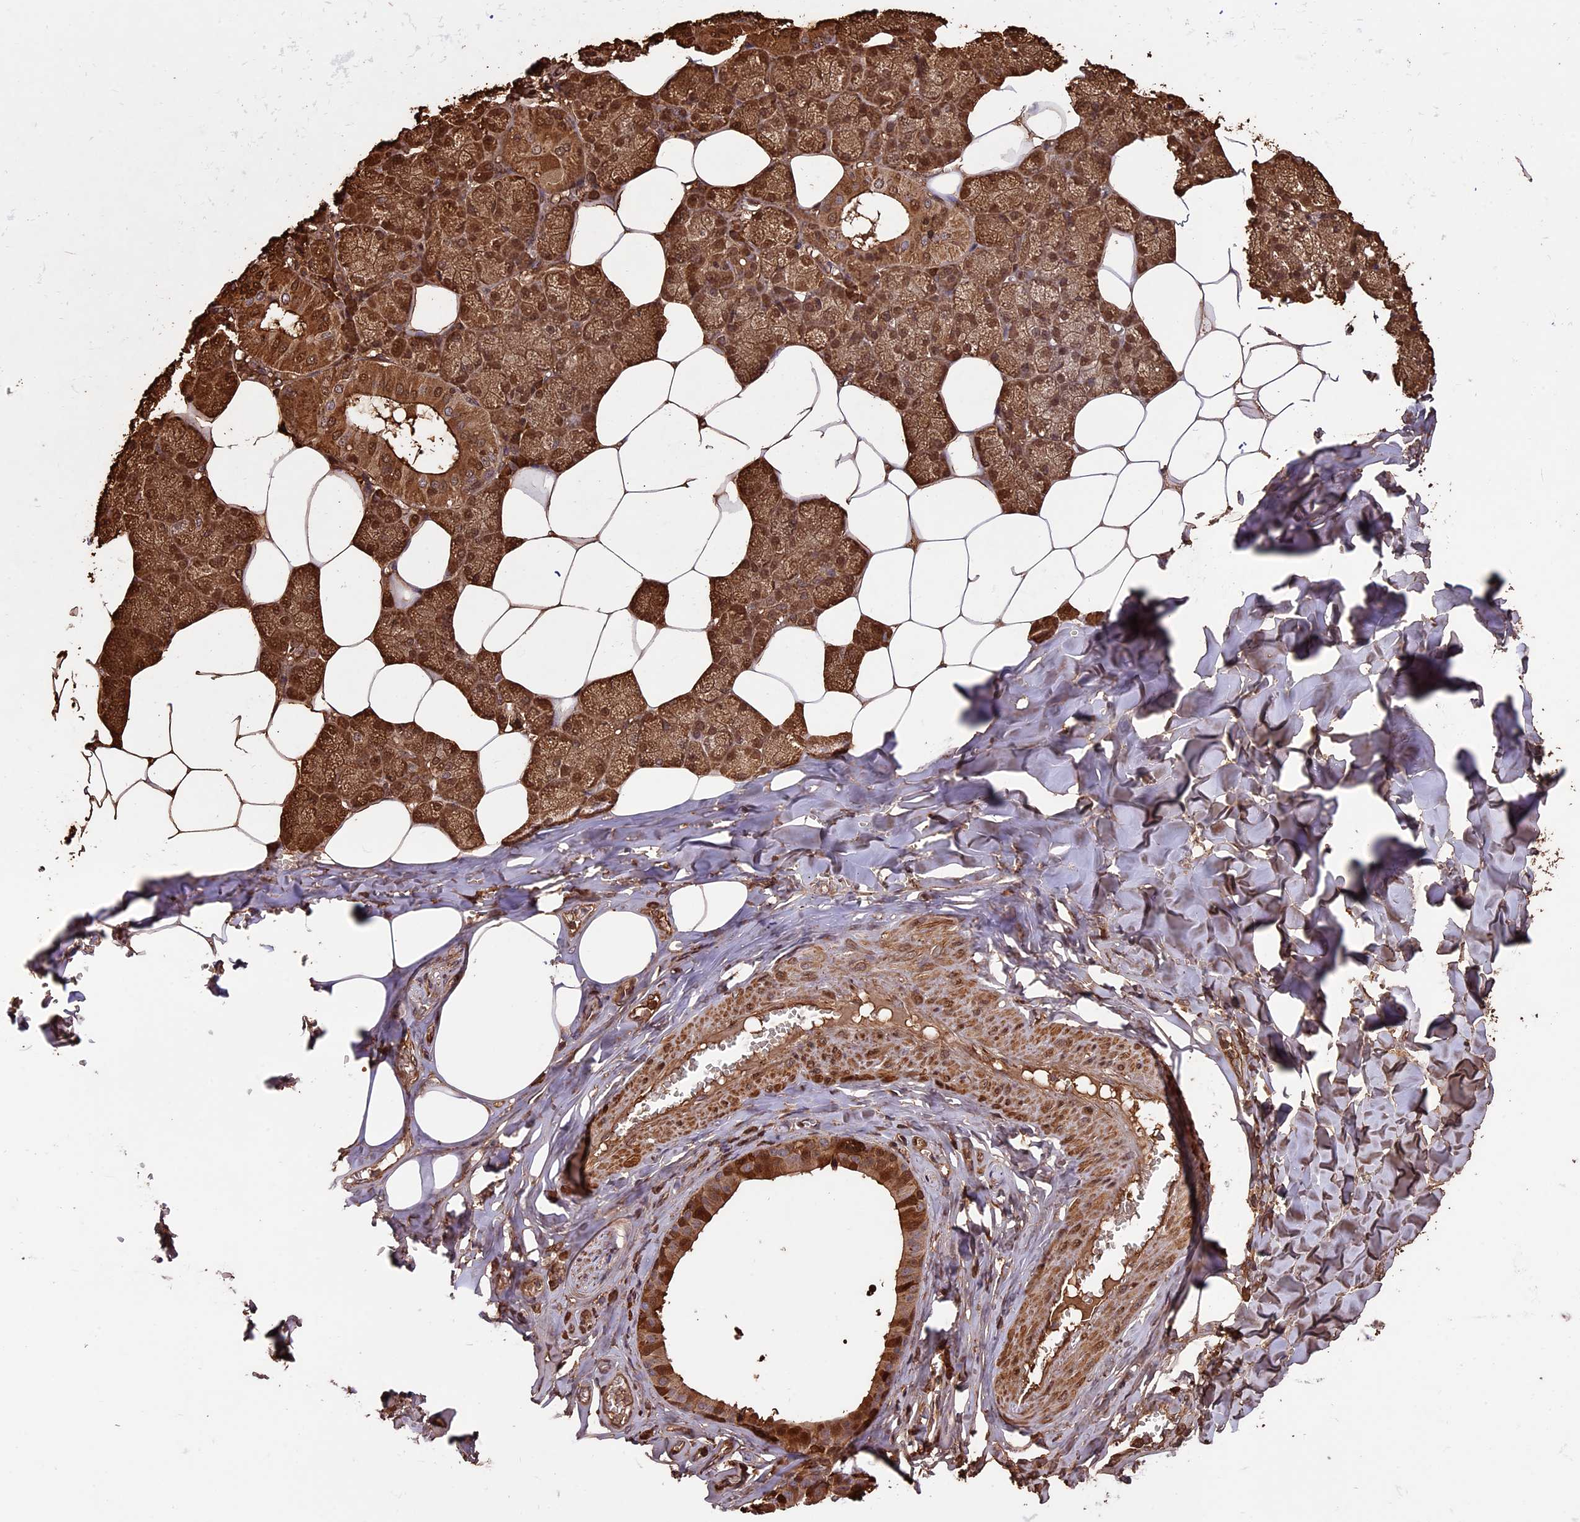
{"staining": {"intensity": "strong", "quantity": ">75%", "location": "cytoplasmic/membranous,nuclear"}, "tissue": "salivary gland", "cell_type": "Glandular cells", "image_type": "normal", "snomed": [{"axis": "morphology", "description": "Normal tissue, NOS"}, {"axis": "topography", "description": "Salivary gland"}], "caption": "Strong cytoplasmic/membranous,nuclear protein expression is seen in approximately >75% of glandular cells in salivary gland. The protein is shown in brown color, while the nuclei are stained blue.", "gene": "HDAC5", "patient": {"sex": "male", "age": 62}}